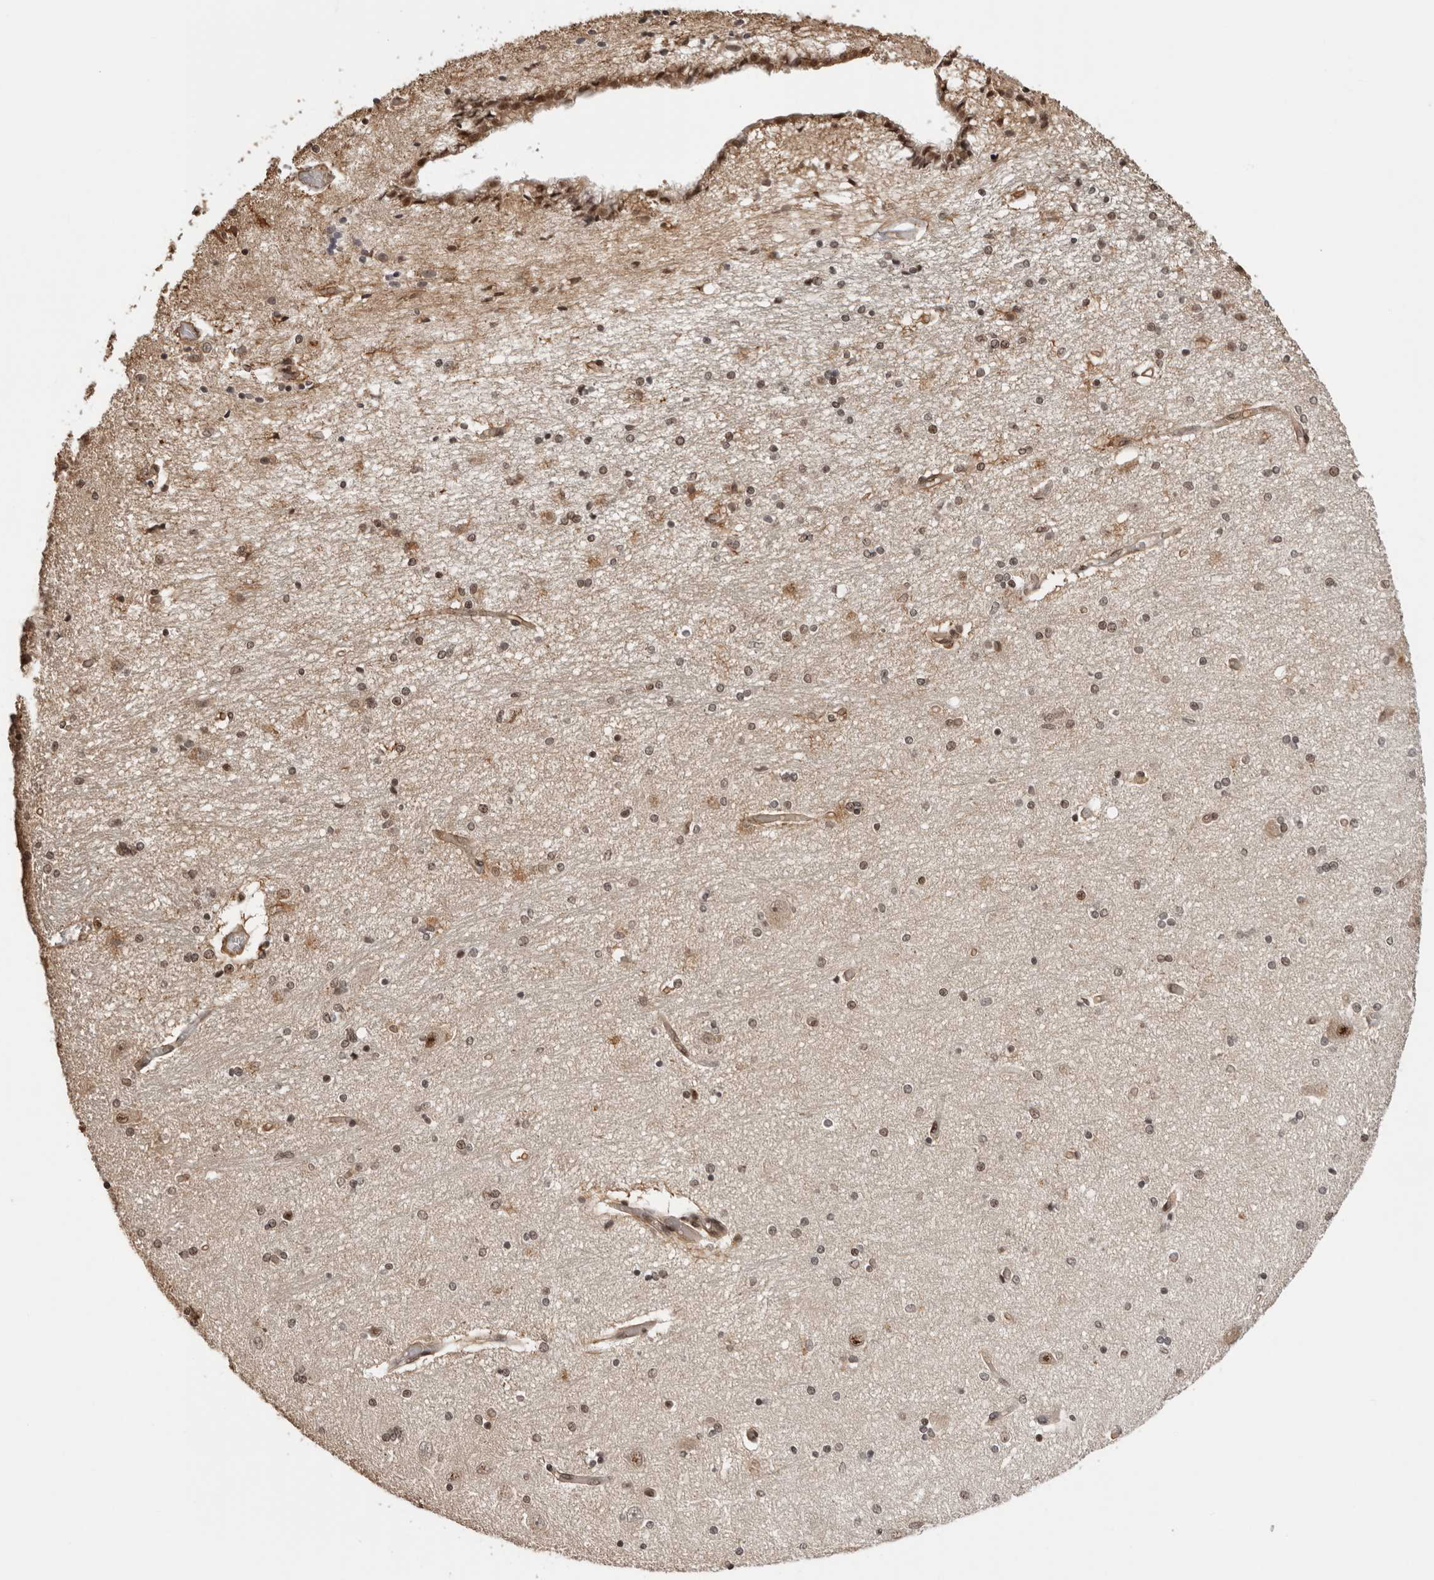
{"staining": {"intensity": "moderate", "quantity": "25%-75%", "location": "cytoplasmic/membranous,nuclear"}, "tissue": "hippocampus", "cell_type": "Glial cells", "image_type": "normal", "snomed": [{"axis": "morphology", "description": "Normal tissue, NOS"}, {"axis": "topography", "description": "Hippocampus"}], "caption": "A high-resolution micrograph shows immunohistochemistry staining of normal hippocampus, which demonstrates moderate cytoplasmic/membranous,nuclear positivity in approximately 25%-75% of glial cells. (IHC, brightfield microscopy, high magnification).", "gene": "SDE2", "patient": {"sex": "female", "age": 54}}